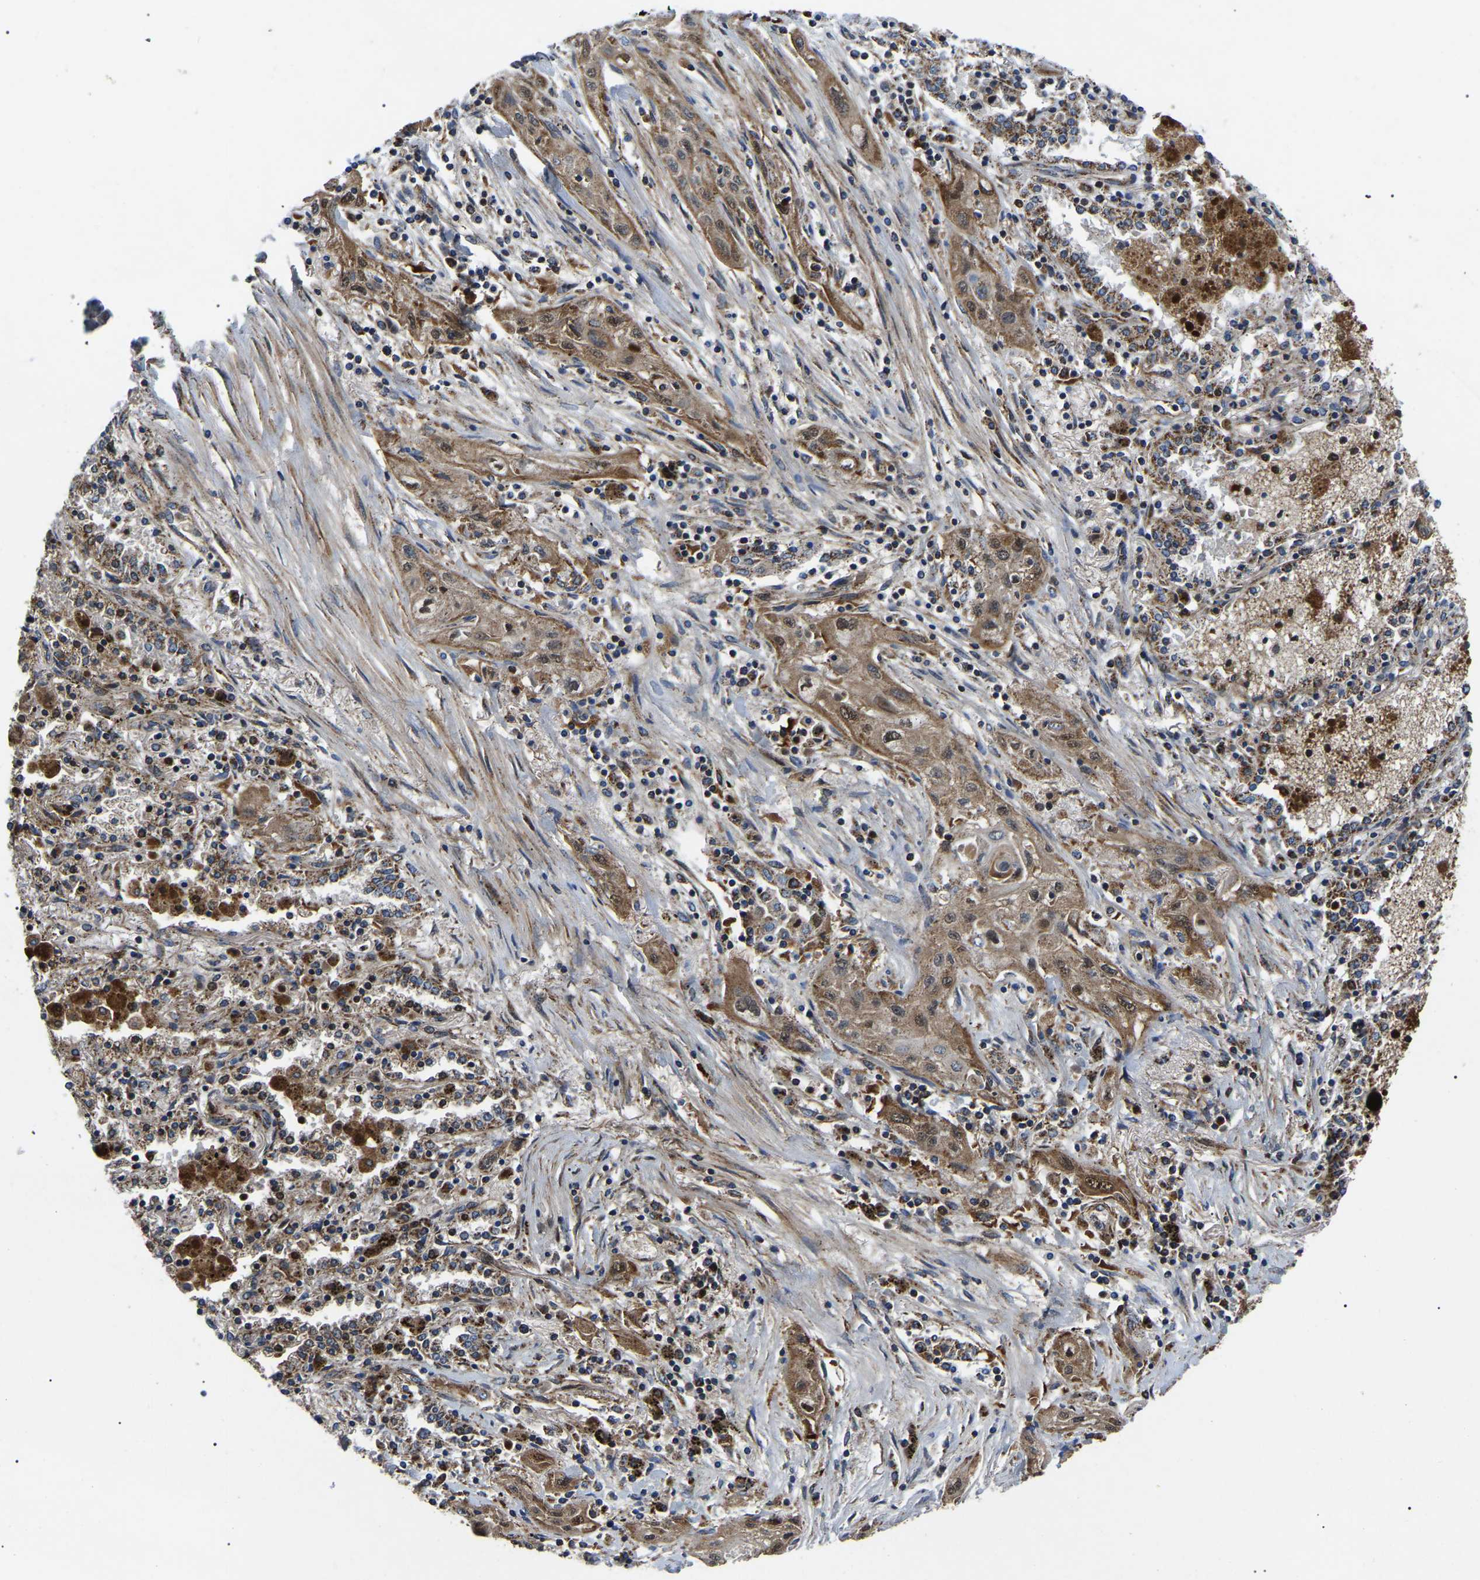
{"staining": {"intensity": "moderate", "quantity": ">75%", "location": "cytoplasmic/membranous"}, "tissue": "lung cancer", "cell_type": "Tumor cells", "image_type": "cancer", "snomed": [{"axis": "morphology", "description": "Squamous cell carcinoma, NOS"}, {"axis": "topography", "description": "Lung"}], "caption": "Human lung cancer stained with a brown dye demonstrates moderate cytoplasmic/membranous positive positivity in about >75% of tumor cells.", "gene": "PPM1E", "patient": {"sex": "female", "age": 47}}